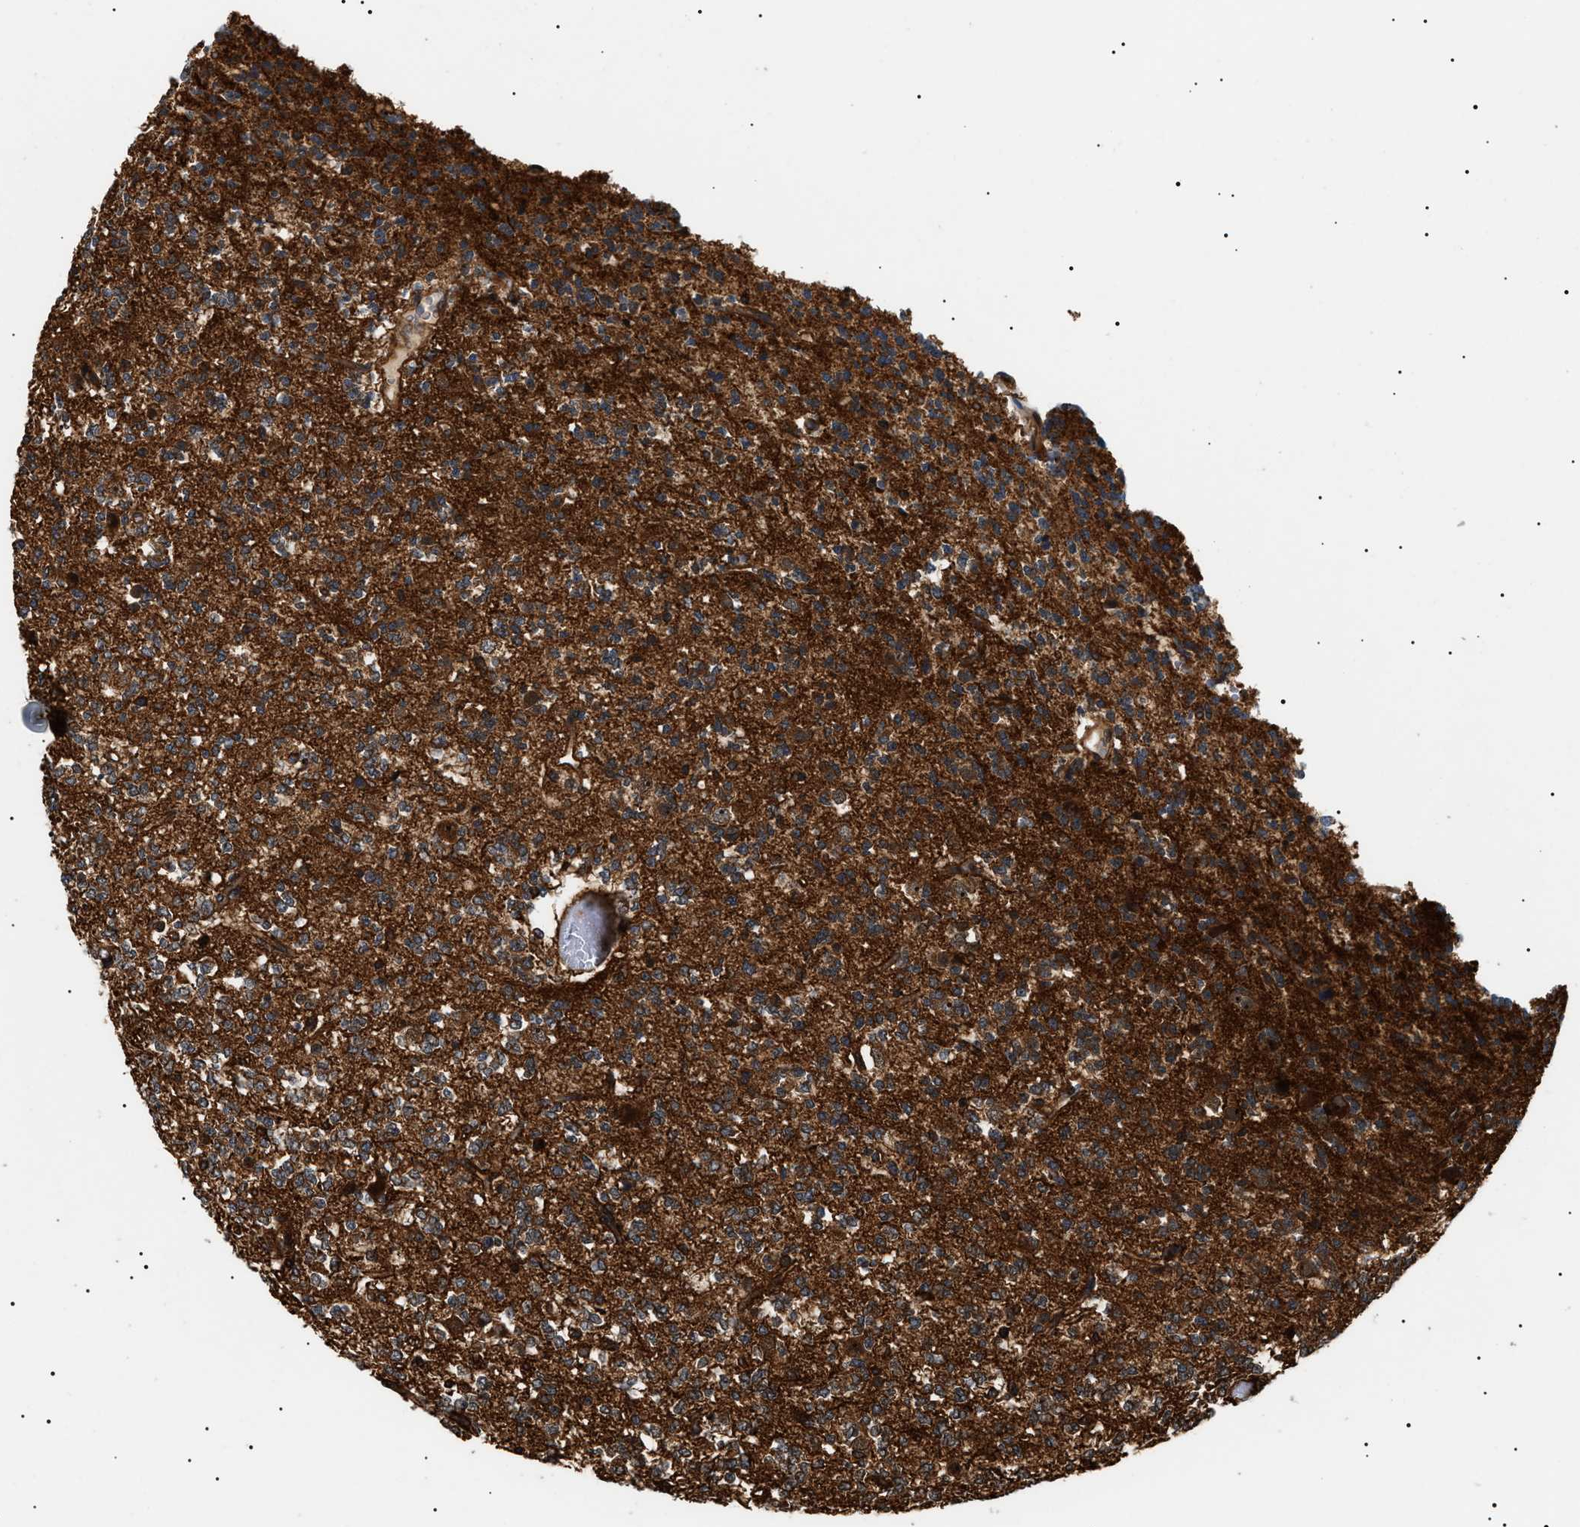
{"staining": {"intensity": "strong", "quantity": ">75%", "location": "cytoplasmic/membranous"}, "tissue": "glioma", "cell_type": "Tumor cells", "image_type": "cancer", "snomed": [{"axis": "morphology", "description": "Glioma, malignant, Low grade"}, {"axis": "topography", "description": "Brain"}], "caption": "IHC of human glioma displays high levels of strong cytoplasmic/membranous positivity in approximately >75% of tumor cells.", "gene": "SH3GLB2", "patient": {"sex": "male", "age": 38}}